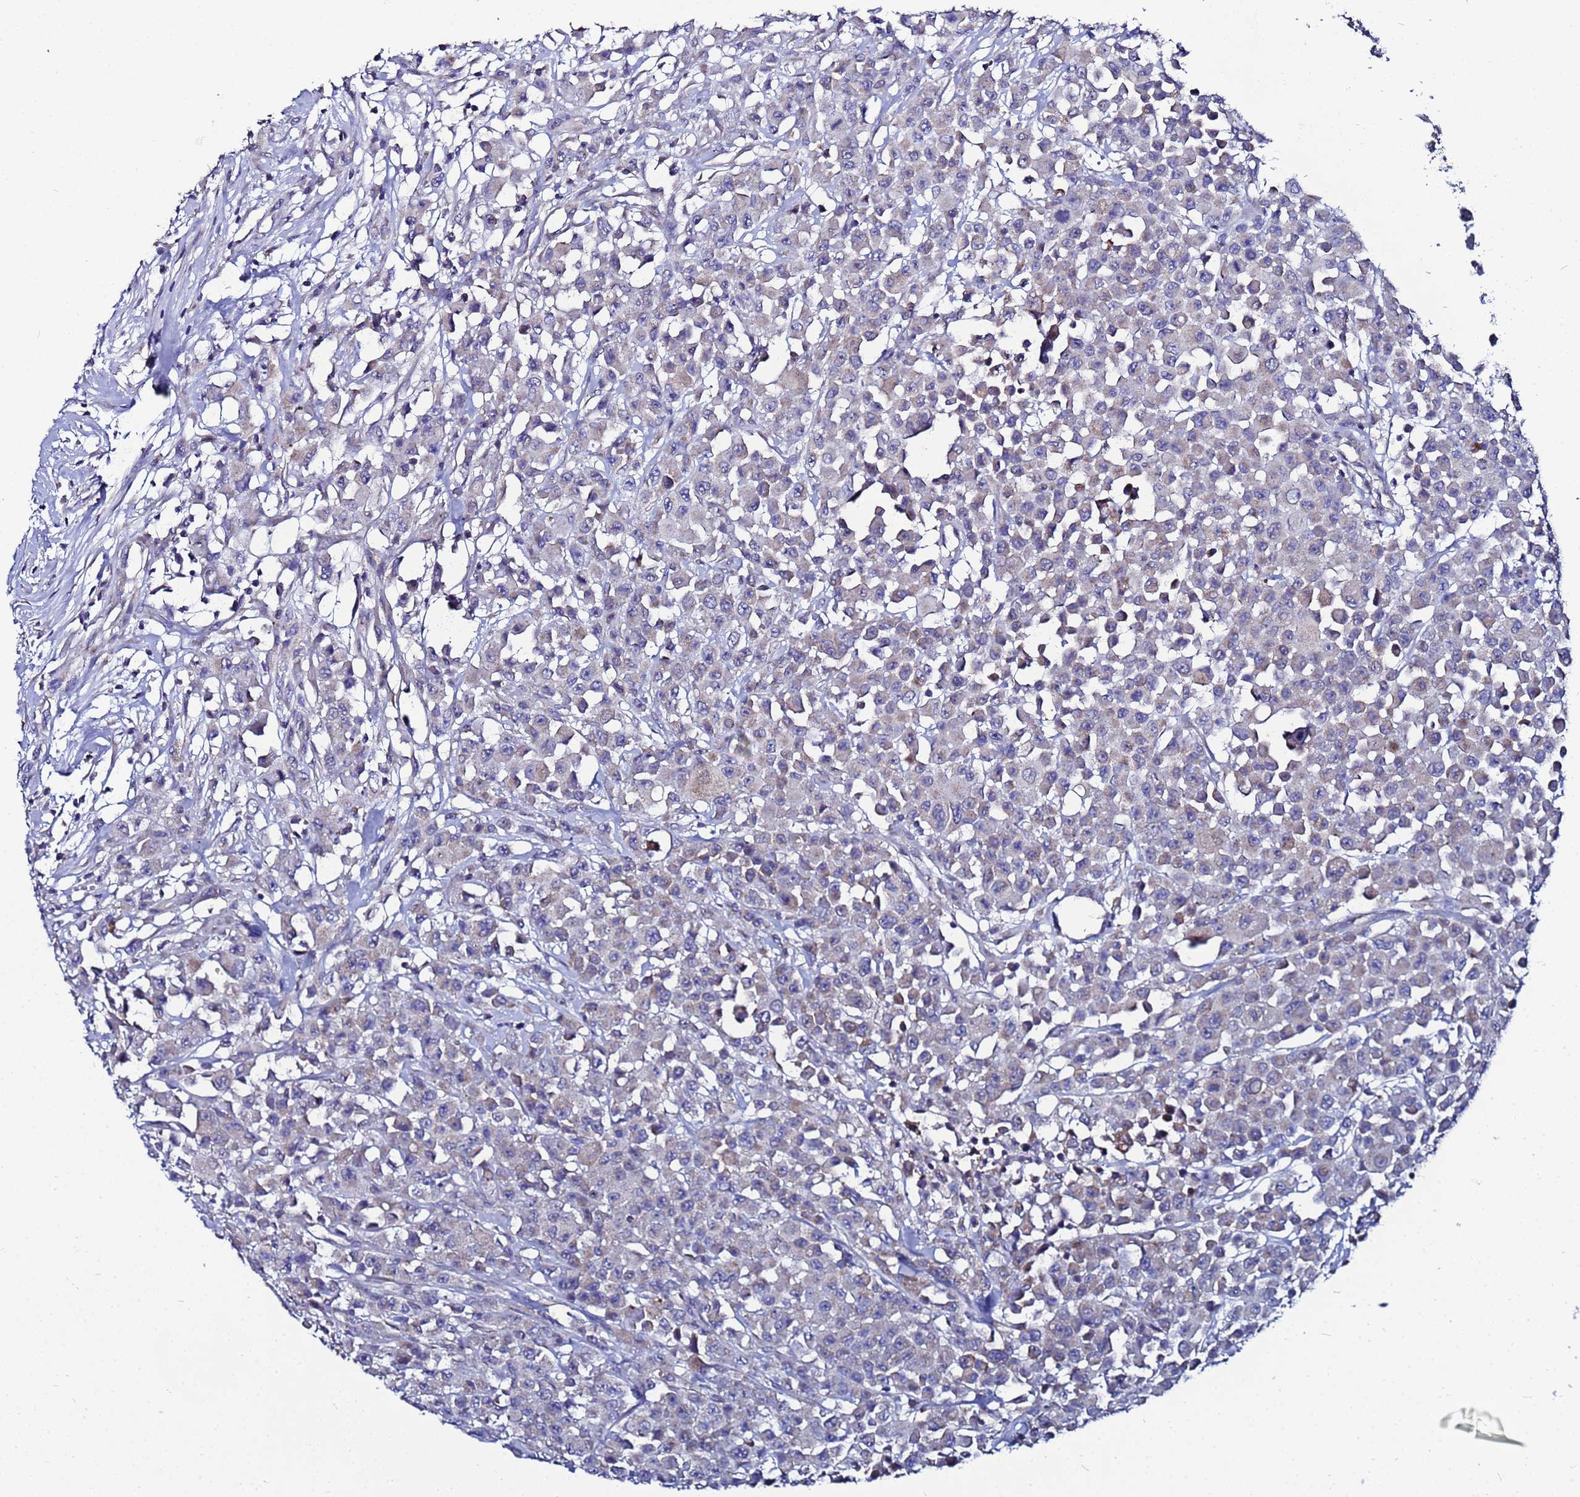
{"staining": {"intensity": "negative", "quantity": "none", "location": "none"}, "tissue": "colorectal cancer", "cell_type": "Tumor cells", "image_type": "cancer", "snomed": [{"axis": "morphology", "description": "Adenocarcinoma, NOS"}, {"axis": "topography", "description": "Colon"}], "caption": "High power microscopy photomicrograph of an IHC image of colorectal cancer, revealing no significant staining in tumor cells. (DAB (3,3'-diaminobenzidine) IHC, high magnification).", "gene": "FAHD2A", "patient": {"sex": "male", "age": 51}}